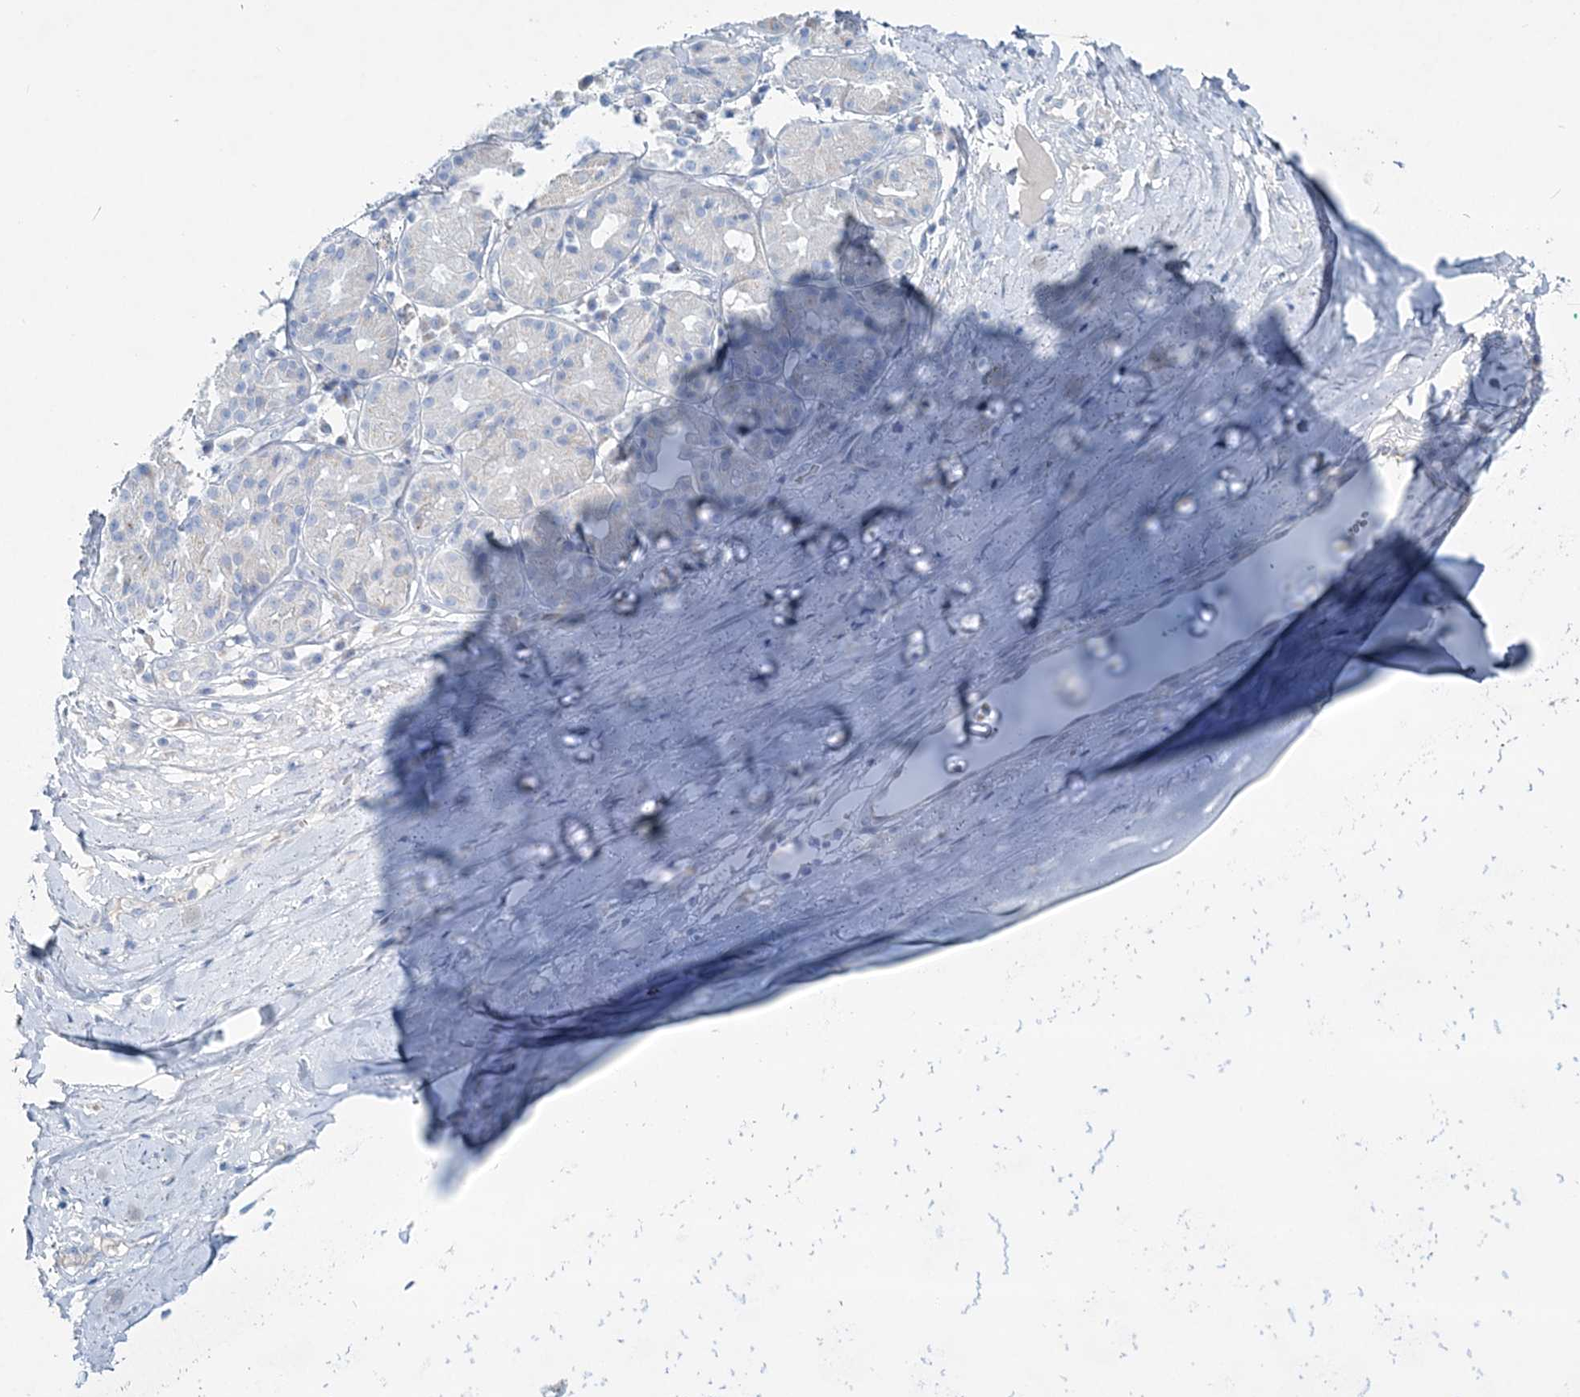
{"staining": {"intensity": "negative", "quantity": "none", "location": "none"}, "tissue": "adipose tissue", "cell_type": "Adipocytes", "image_type": "normal", "snomed": [{"axis": "morphology", "description": "Normal tissue, NOS"}, {"axis": "morphology", "description": "Basal cell carcinoma"}, {"axis": "topography", "description": "Cartilage tissue"}, {"axis": "topography", "description": "Nasopharynx"}, {"axis": "topography", "description": "Oral tissue"}], "caption": "Immunohistochemistry (IHC) micrograph of normal adipose tissue: human adipose tissue stained with DAB (3,3'-diaminobenzidine) displays no significant protein positivity in adipocytes.", "gene": "ADGRL1", "patient": {"sex": "female", "age": 77}}